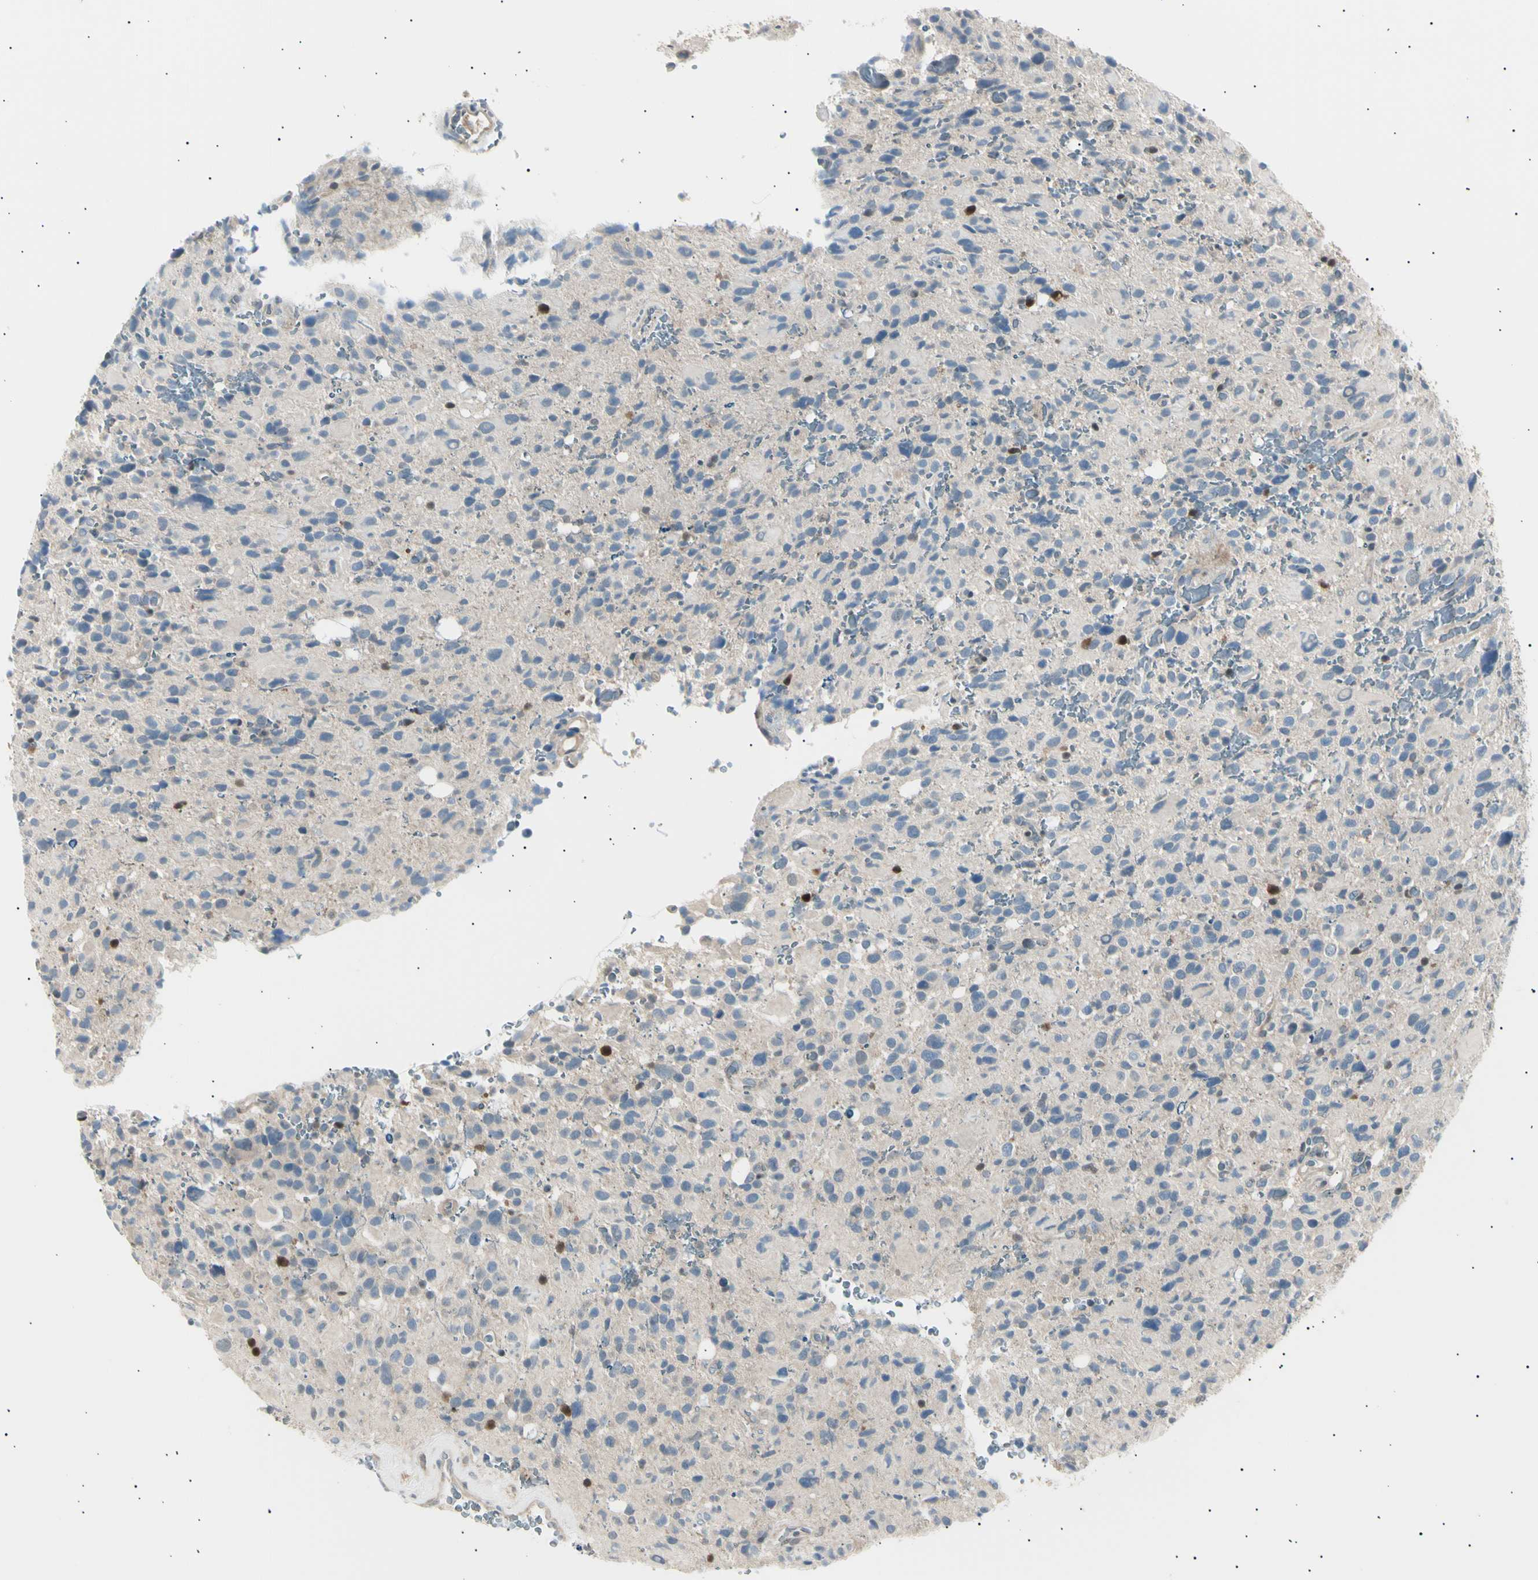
{"staining": {"intensity": "negative", "quantity": "none", "location": "none"}, "tissue": "glioma", "cell_type": "Tumor cells", "image_type": "cancer", "snomed": [{"axis": "morphology", "description": "Glioma, malignant, High grade"}, {"axis": "topography", "description": "Brain"}], "caption": "This image is of malignant glioma (high-grade) stained with immunohistochemistry (IHC) to label a protein in brown with the nuclei are counter-stained blue. There is no expression in tumor cells. (DAB immunohistochemistry (IHC), high magnification).", "gene": "LHPP", "patient": {"sex": "male", "age": 48}}